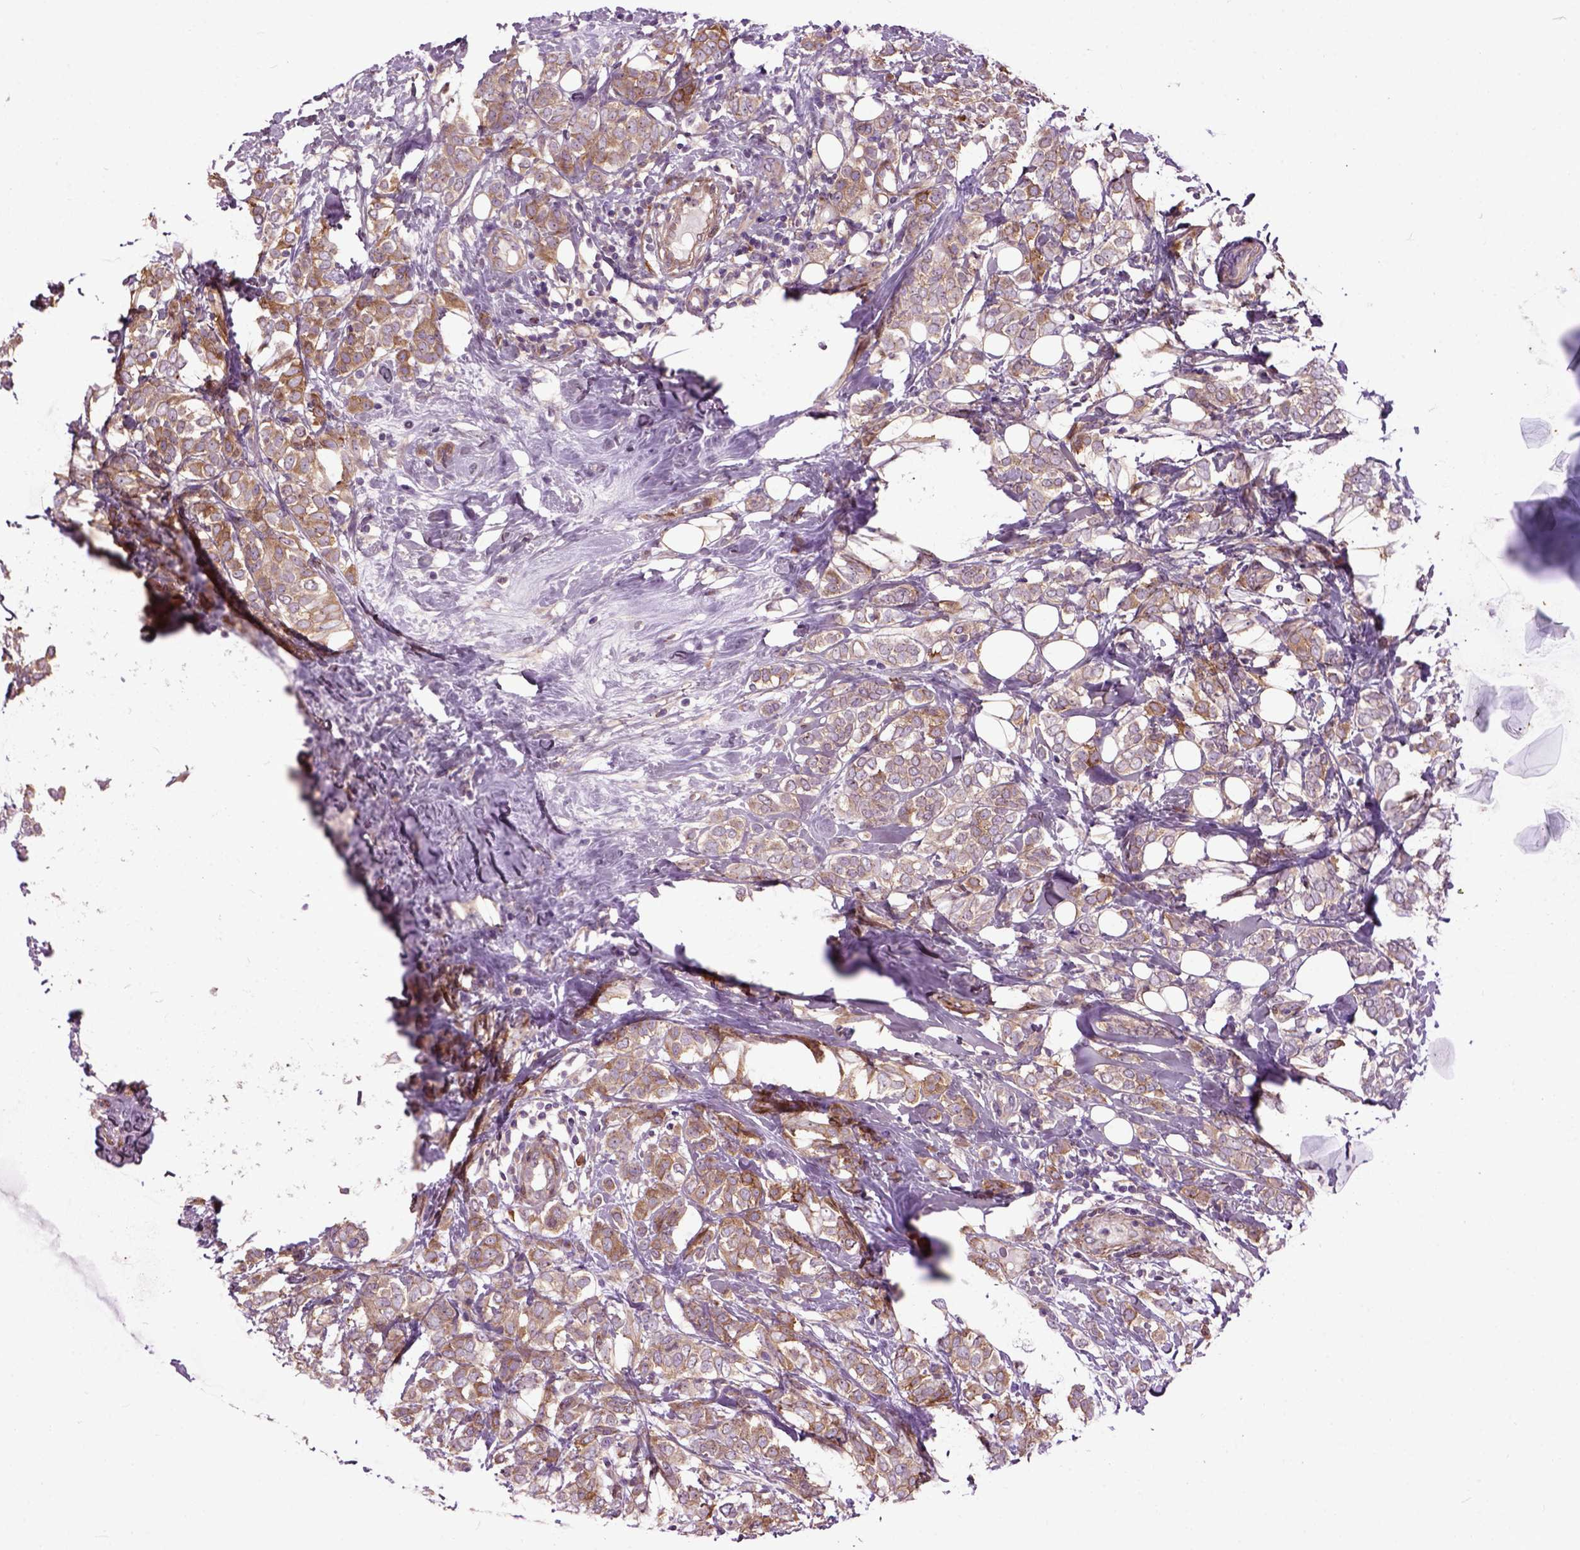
{"staining": {"intensity": "moderate", "quantity": ">75%", "location": "cytoplasmic/membranous"}, "tissue": "breast cancer", "cell_type": "Tumor cells", "image_type": "cancer", "snomed": [{"axis": "morphology", "description": "Lobular carcinoma"}, {"axis": "topography", "description": "Breast"}], "caption": "Lobular carcinoma (breast) stained with a protein marker shows moderate staining in tumor cells.", "gene": "MAPT", "patient": {"sex": "female", "age": 49}}